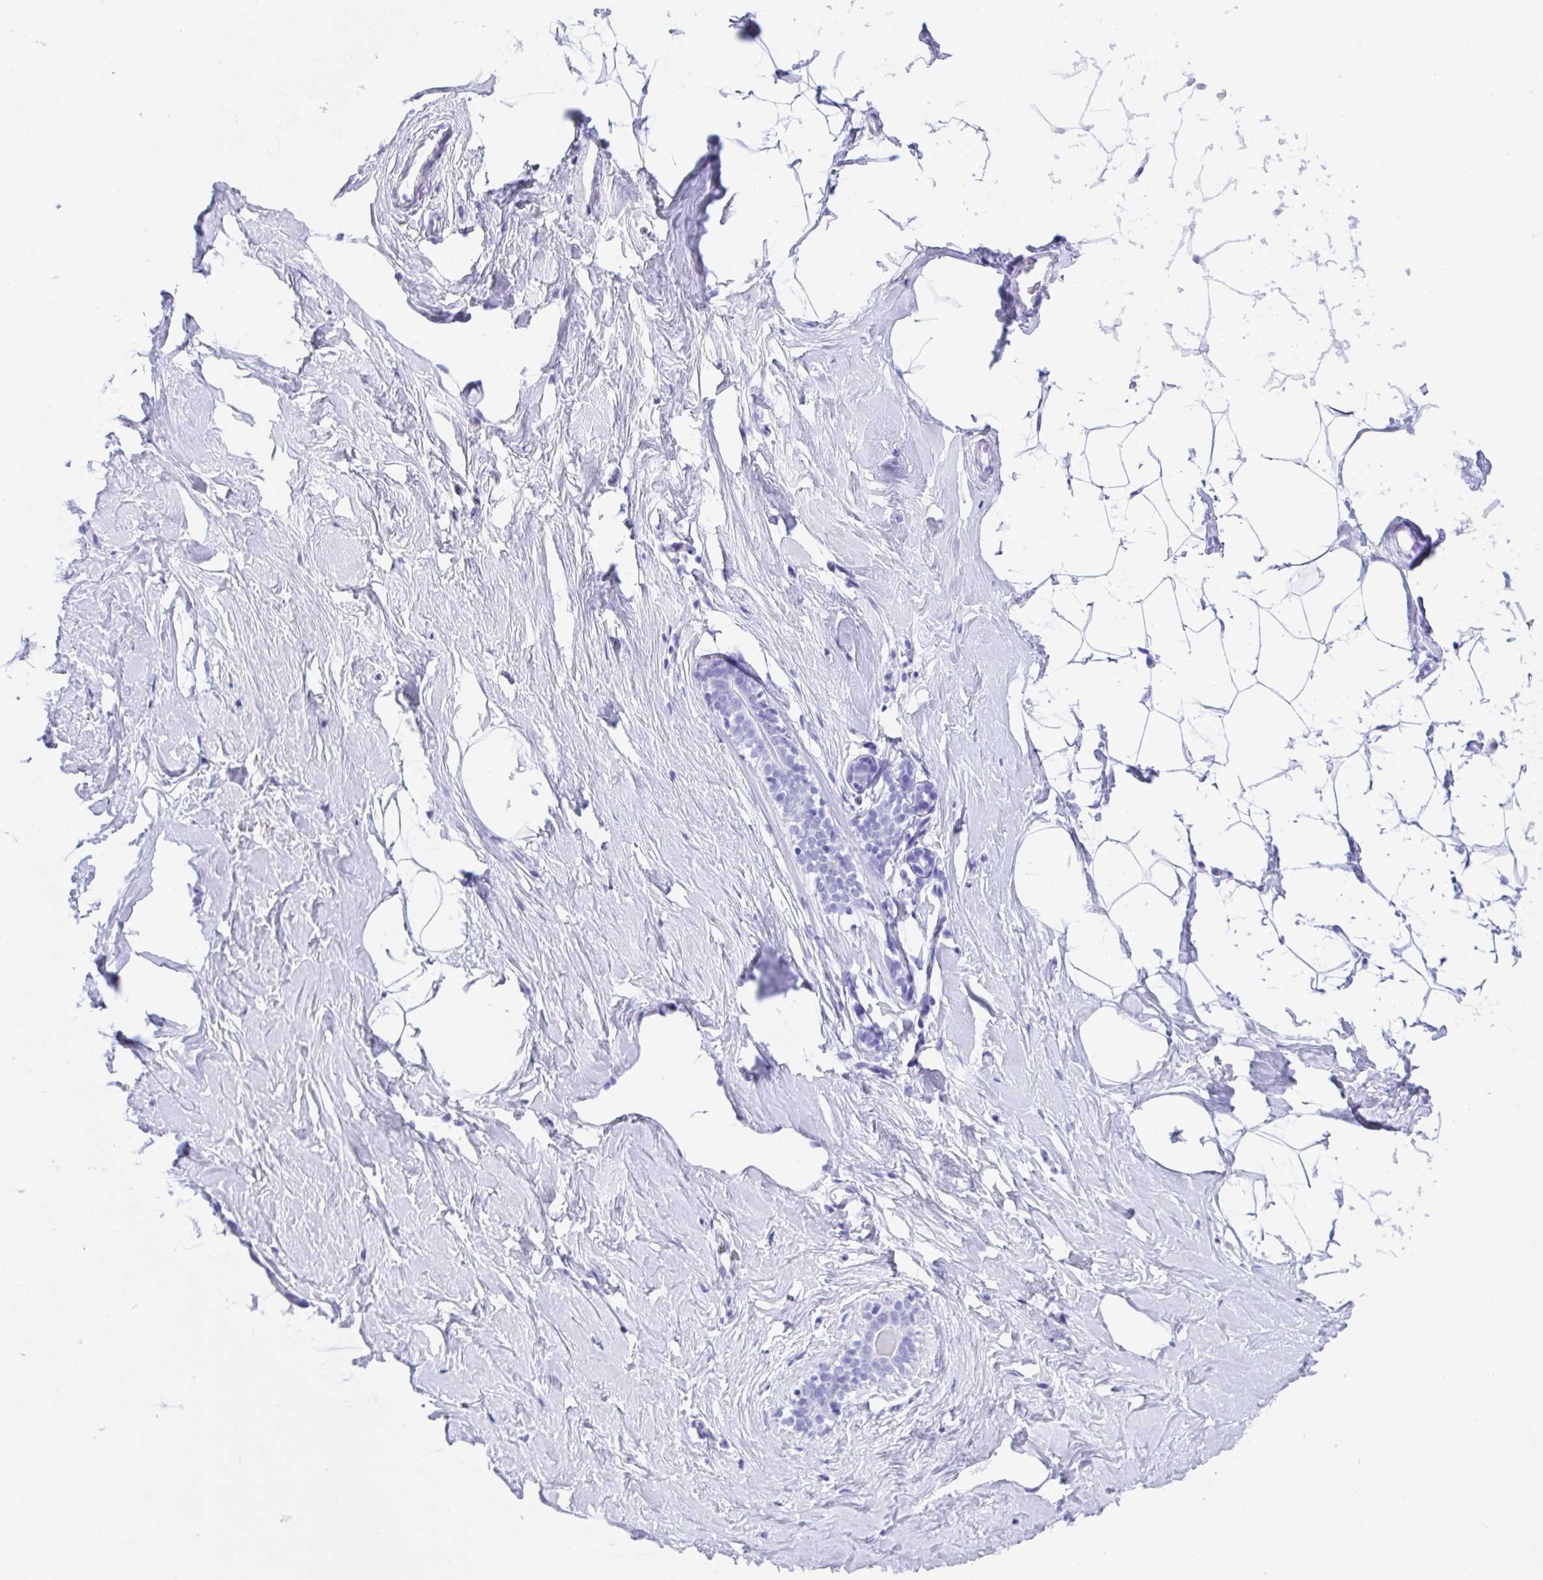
{"staining": {"intensity": "negative", "quantity": "none", "location": "none"}, "tissue": "breast", "cell_type": "Adipocytes", "image_type": "normal", "snomed": [{"axis": "morphology", "description": "Normal tissue, NOS"}, {"axis": "topography", "description": "Breast"}], "caption": "A high-resolution histopathology image shows IHC staining of benign breast, which displays no significant staining in adipocytes.", "gene": "PC", "patient": {"sex": "female", "age": 32}}